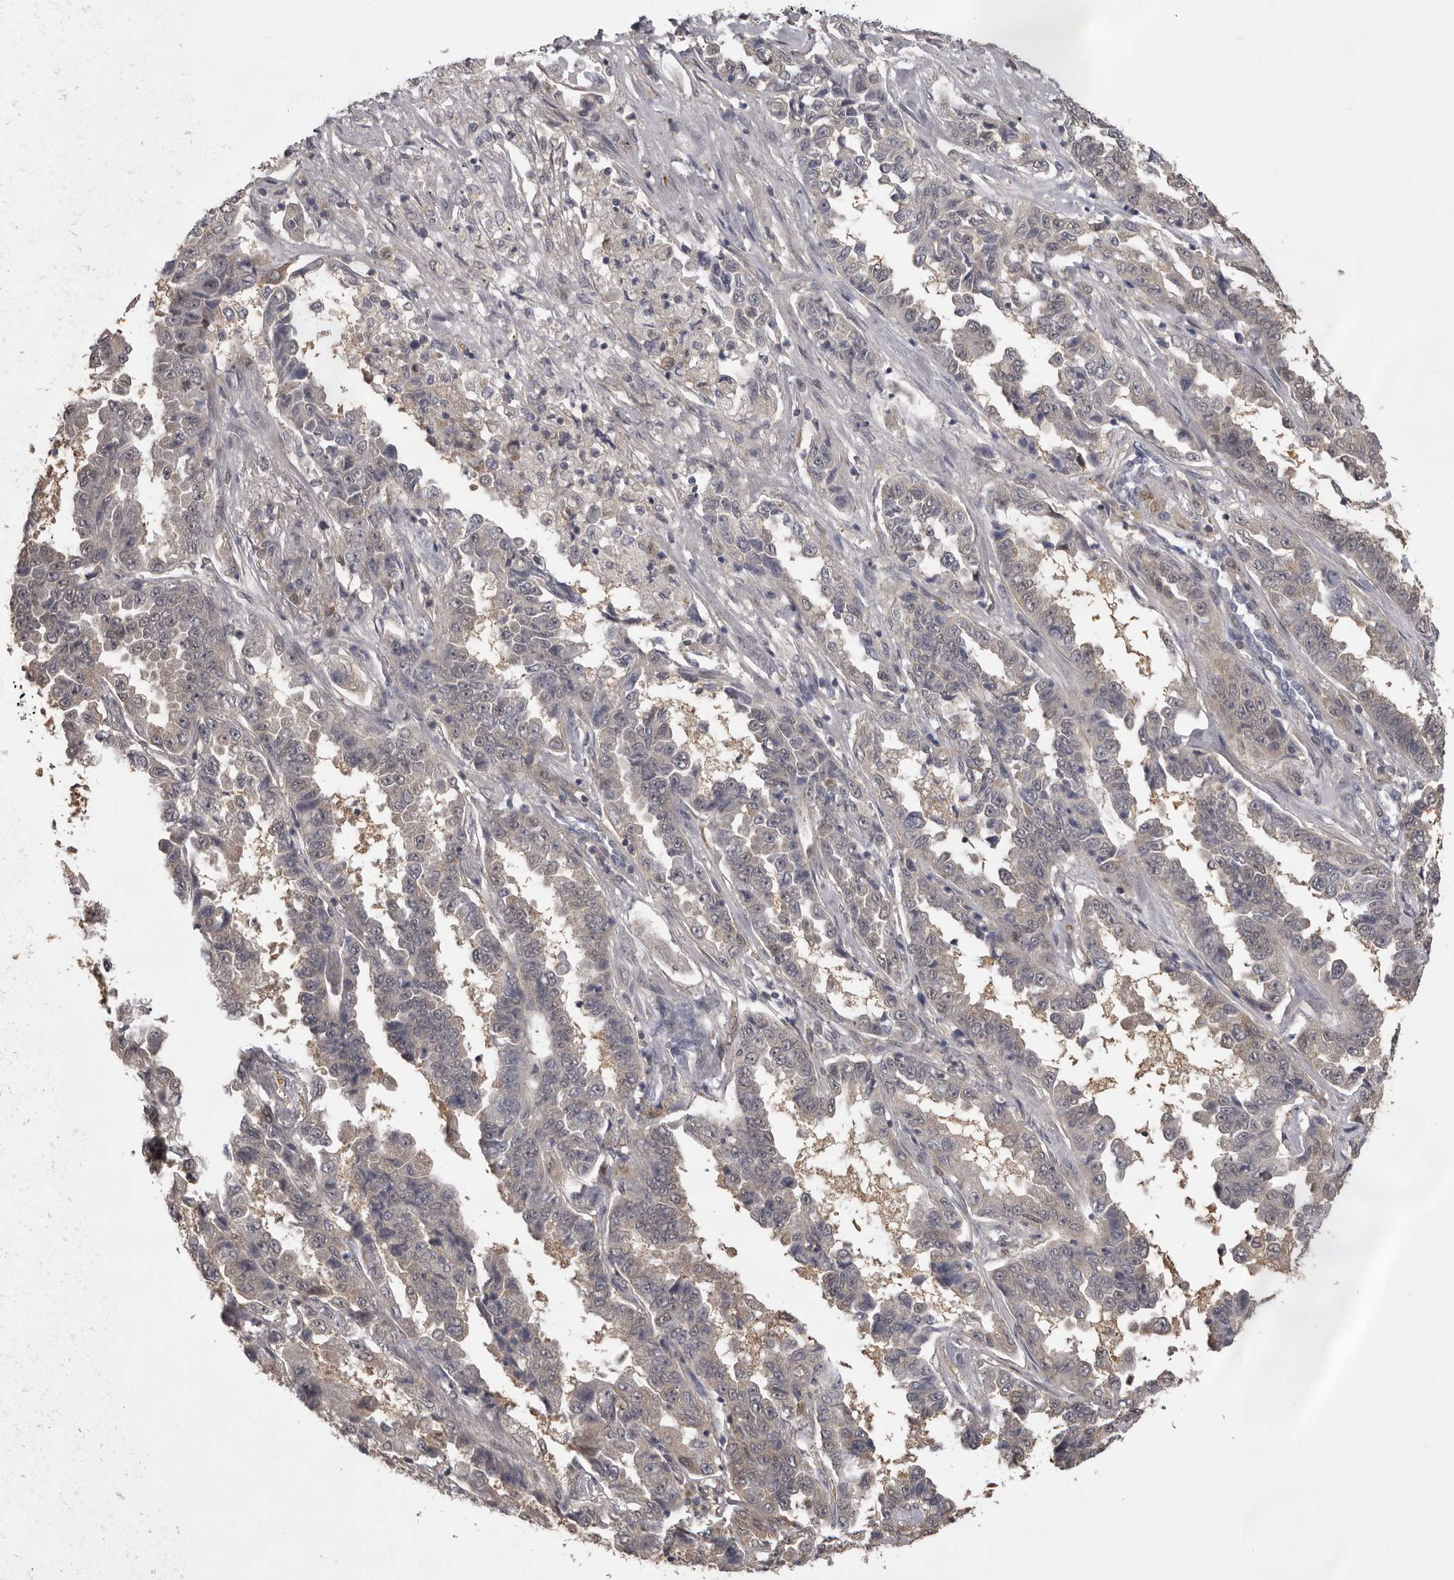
{"staining": {"intensity": "weak", "quantity": "<25%", "location": "cytoplasmic/membranous"}, "tissue": "lung cancer", "cell_type": "Tumor cells", "image_type": "cancer", "snomed": [{"axis": "morphology", "description": "Adenocarcinoma, NOS"}, {"axis": "topography", "description": "Lung"}], "caption": "IHC histopathology image of neoplastic tissue: lung adenocarcinoma stained with DAB (3,3'-diaminobenzidine) displays no significant protein expression in tumor cells.", "gene": "MDH1", "patient": {"sex": "female", "age": 51}}